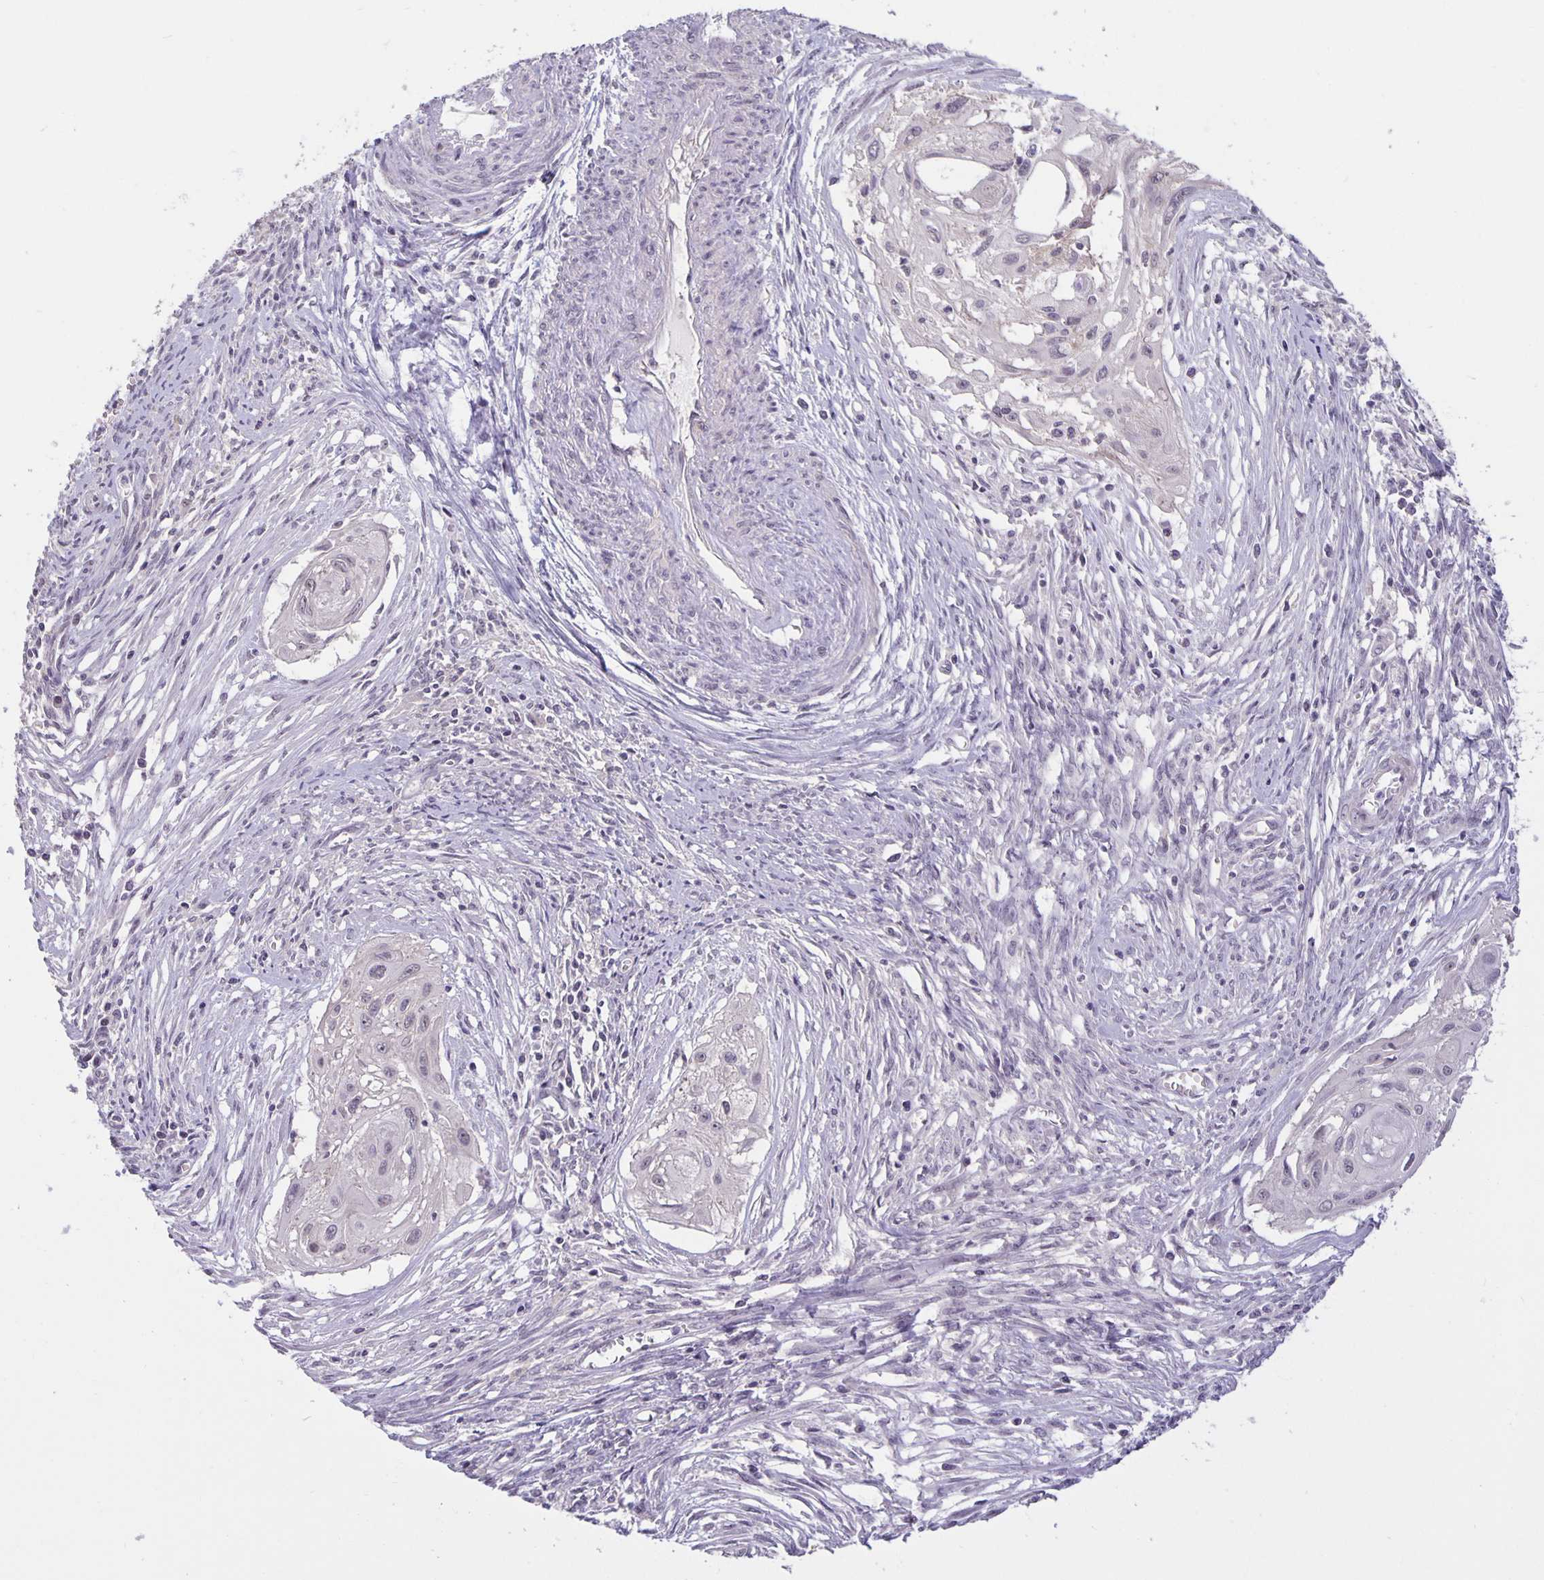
{"staining": {"intensity": "negative", "quantity": "none", "location": "none"}, "tissue": "cervical cancer", "cell_type": "Tumor cells", "image_type": "cancer", "snomed": [{"axis": "morphology", "description": "Squamous cell carcinoma, NOS"}, {"axis": "topography", "description": "Cervix"}], "caption": "High power microscopy histopathology image of an IHC image of cervical cancer (squamous cell carcinoma), revealing no significant staining in tumor cells.", "gene": "ARVCF", "patient": {"sex": "female", "age": 49}}